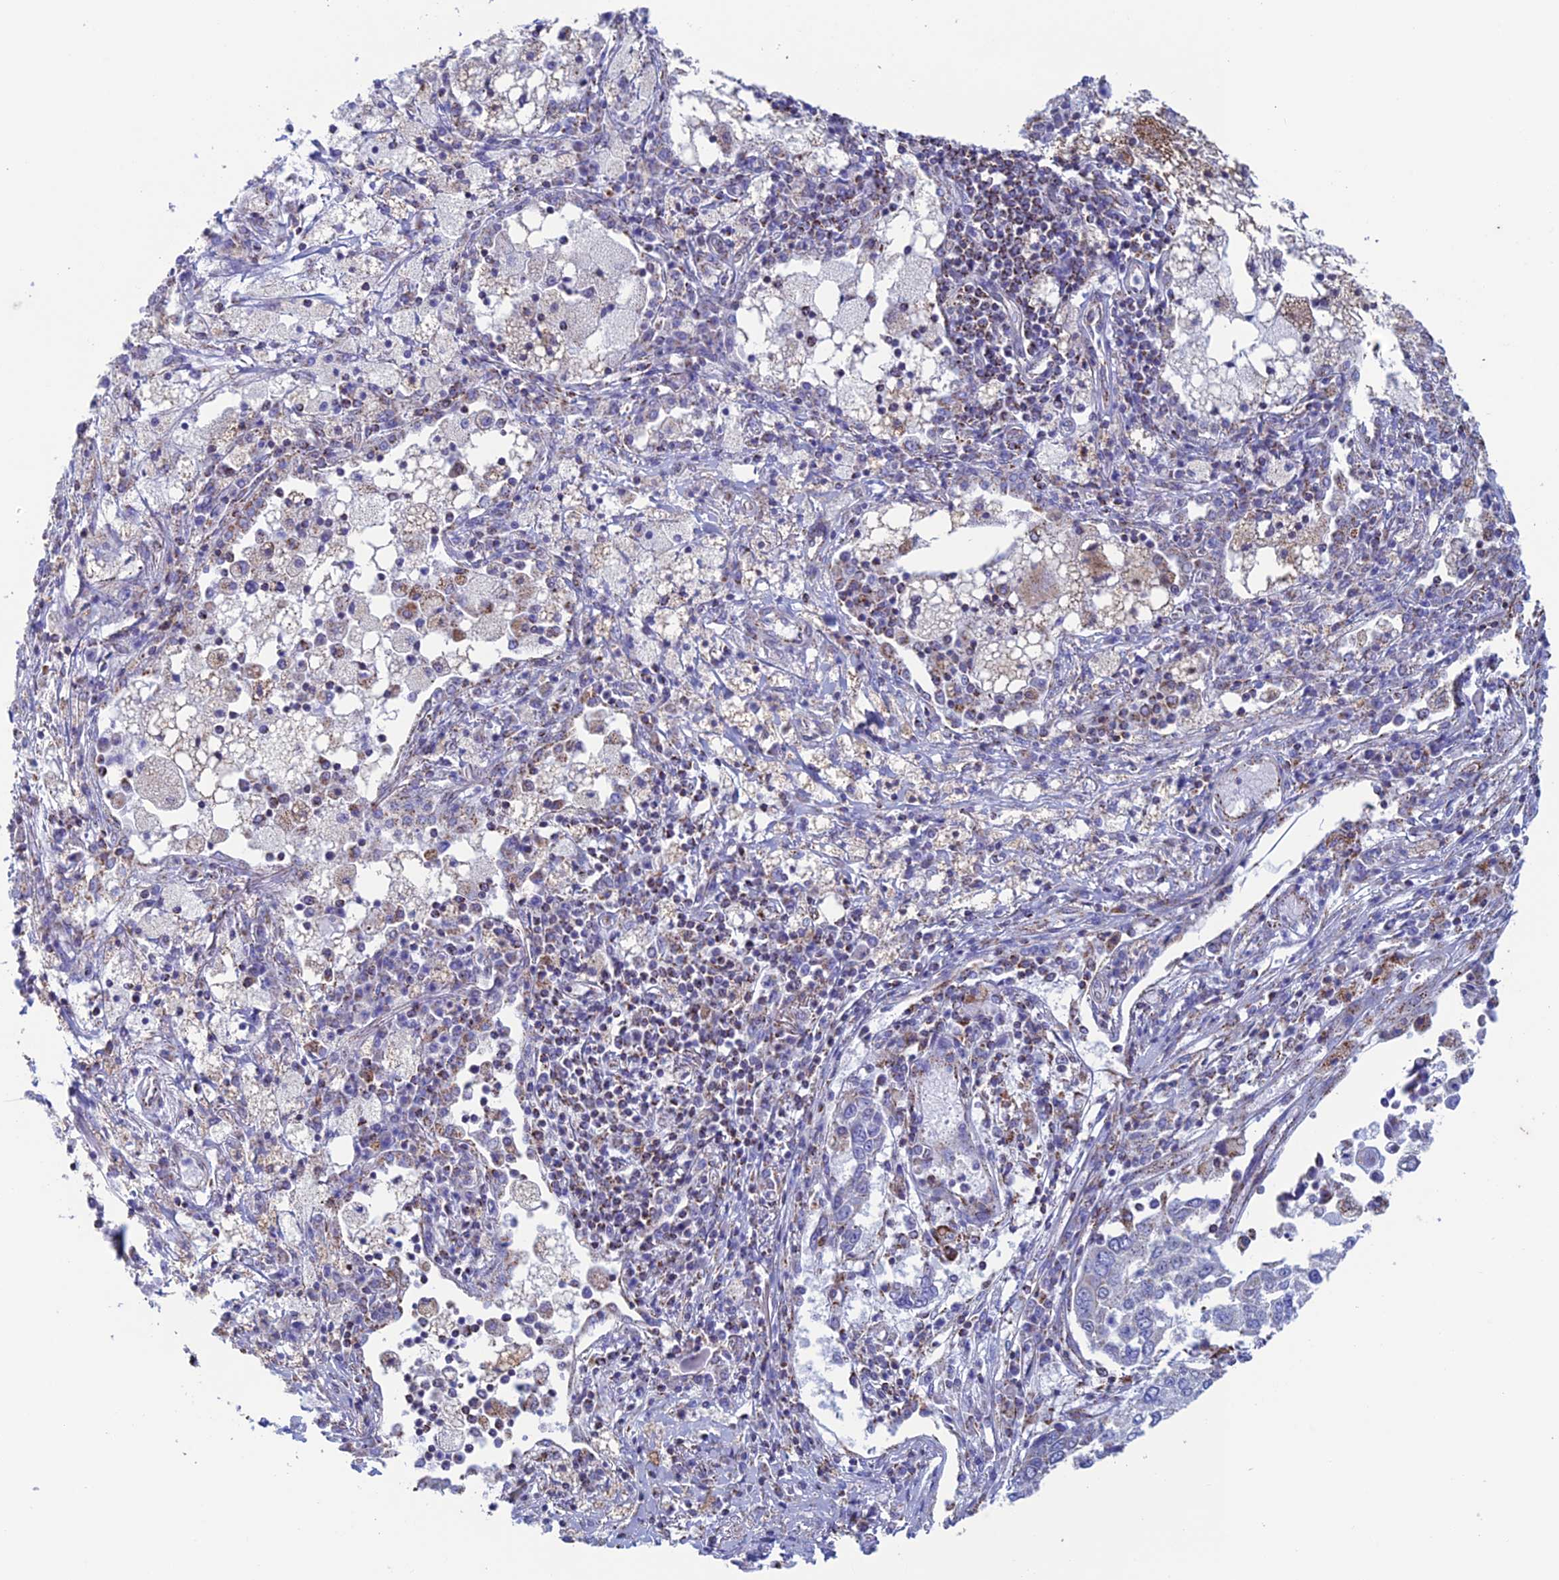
{"staining": {"intensity": "negative", "quantity": "none", "location": "none"}, "tissue": "lung cancer", "cell_type": "Tumor cells", "image_type": "cancer", "snomed": [{"axis": "morphology", "description": "Squamous cell carcinoma, NOS"}, {"axis": "topography", "description": "Lung"}], "caption": "A histopathology image of lung squamous cell carcinoma stained for a protein displays no brown staining in tumor cells. (Stains: DAB immunohistochemistry with hematoxylin counter stain, Microscopy: brightfield microscopy at high magnification).", "gene": "ZNG1B", "patient": {"sex": "male", "age": 65}}